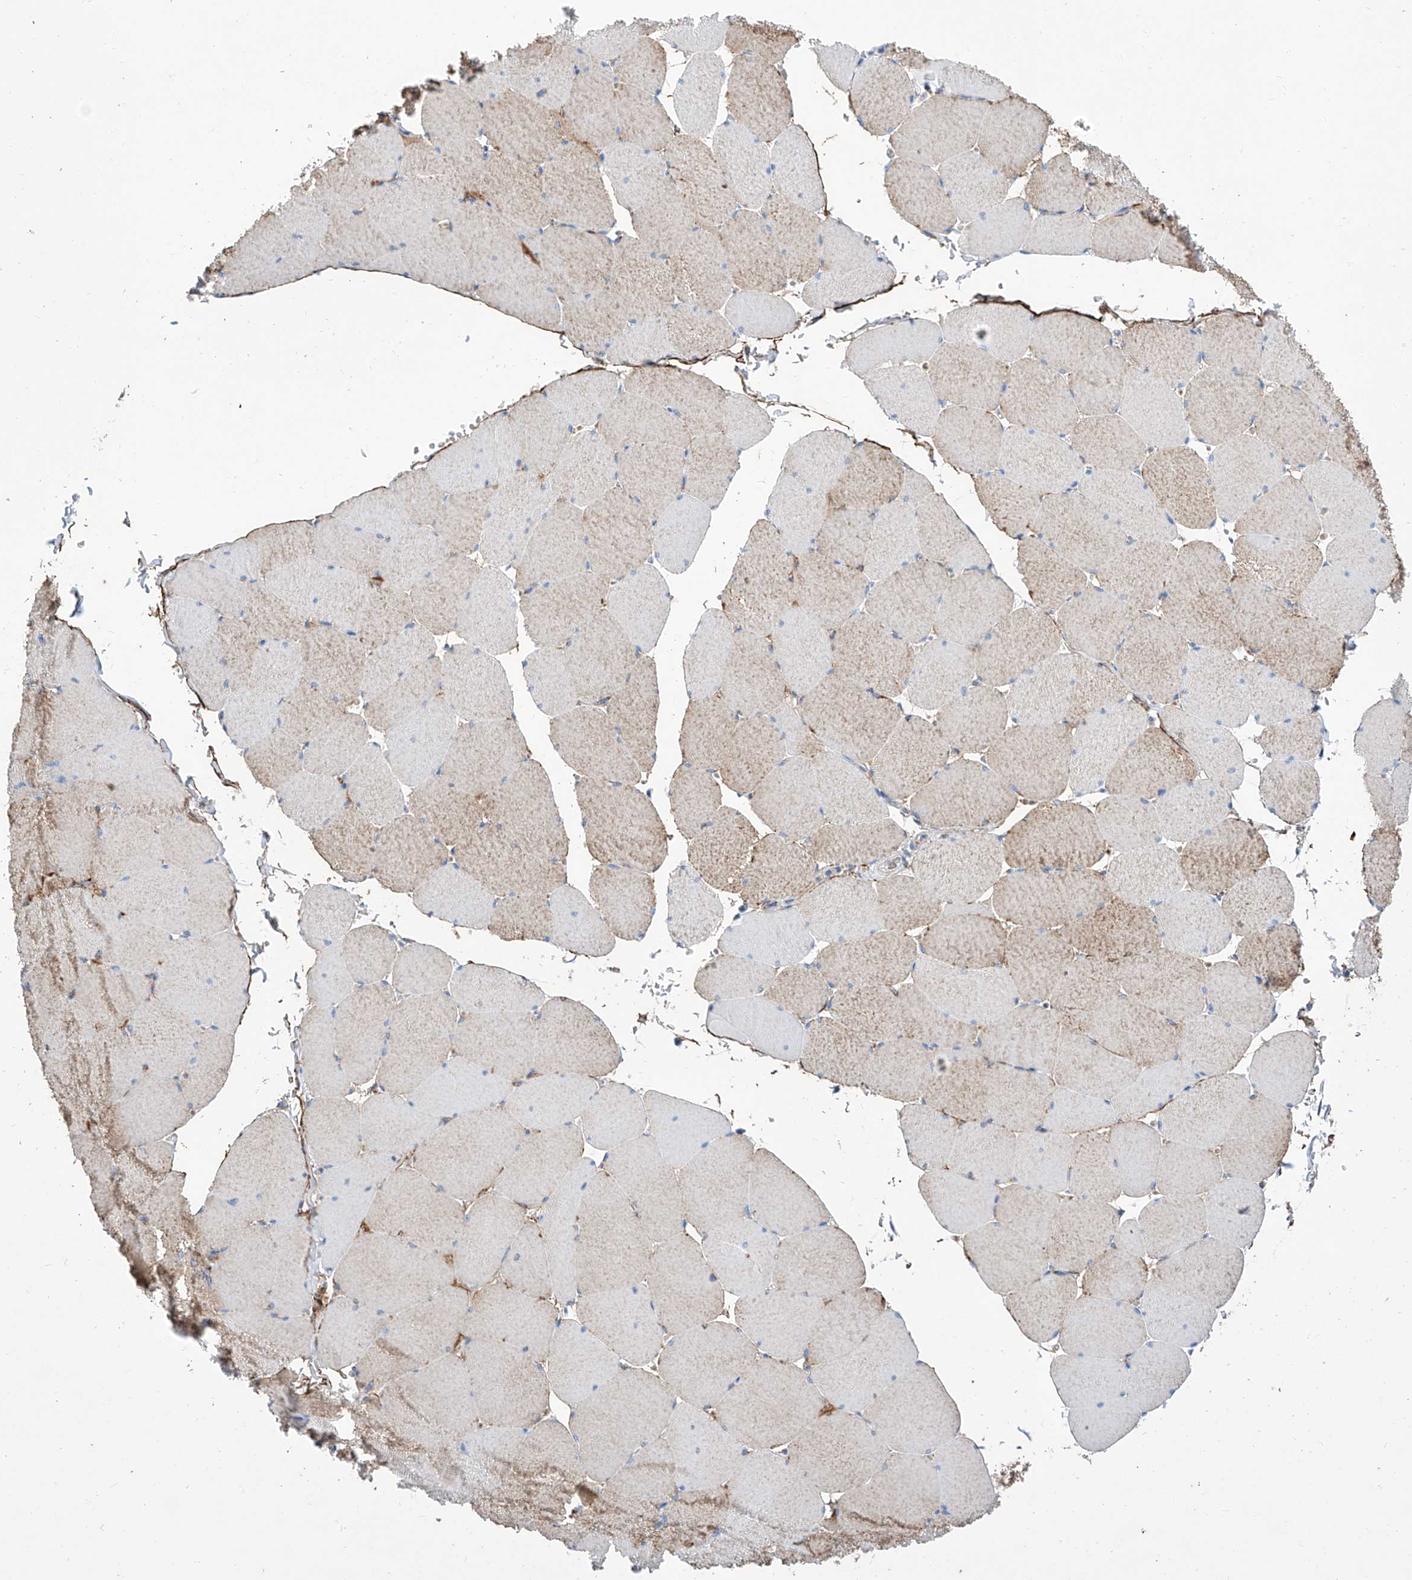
{"staining": {"intensity": "moderate", "quantity": "<25%", "location": "cytoplasmic/membranous"}, "tissue": "skeletal muscle", "cell_type": "Myocytes", "image_type": "normal", "snomed": [{"axis": "morphology", "description": "Normal tissue, NOS"}, {"axis": "topography", "description": "Skeletal muscle"}, {"axis": "topography", "description": "Head-Neck"}], "caption": "High-magnification brightfield microscopy of normal skeletal muscle stained with DAB (brown) and counterstained with hematoxylin (blue). myocytes exhibit moderate cytoplasmic/membranous positivity is appreciated in about<25% of cells.", "gene": "SRBD1", "patient": {"sex": "male", "age": 66}}